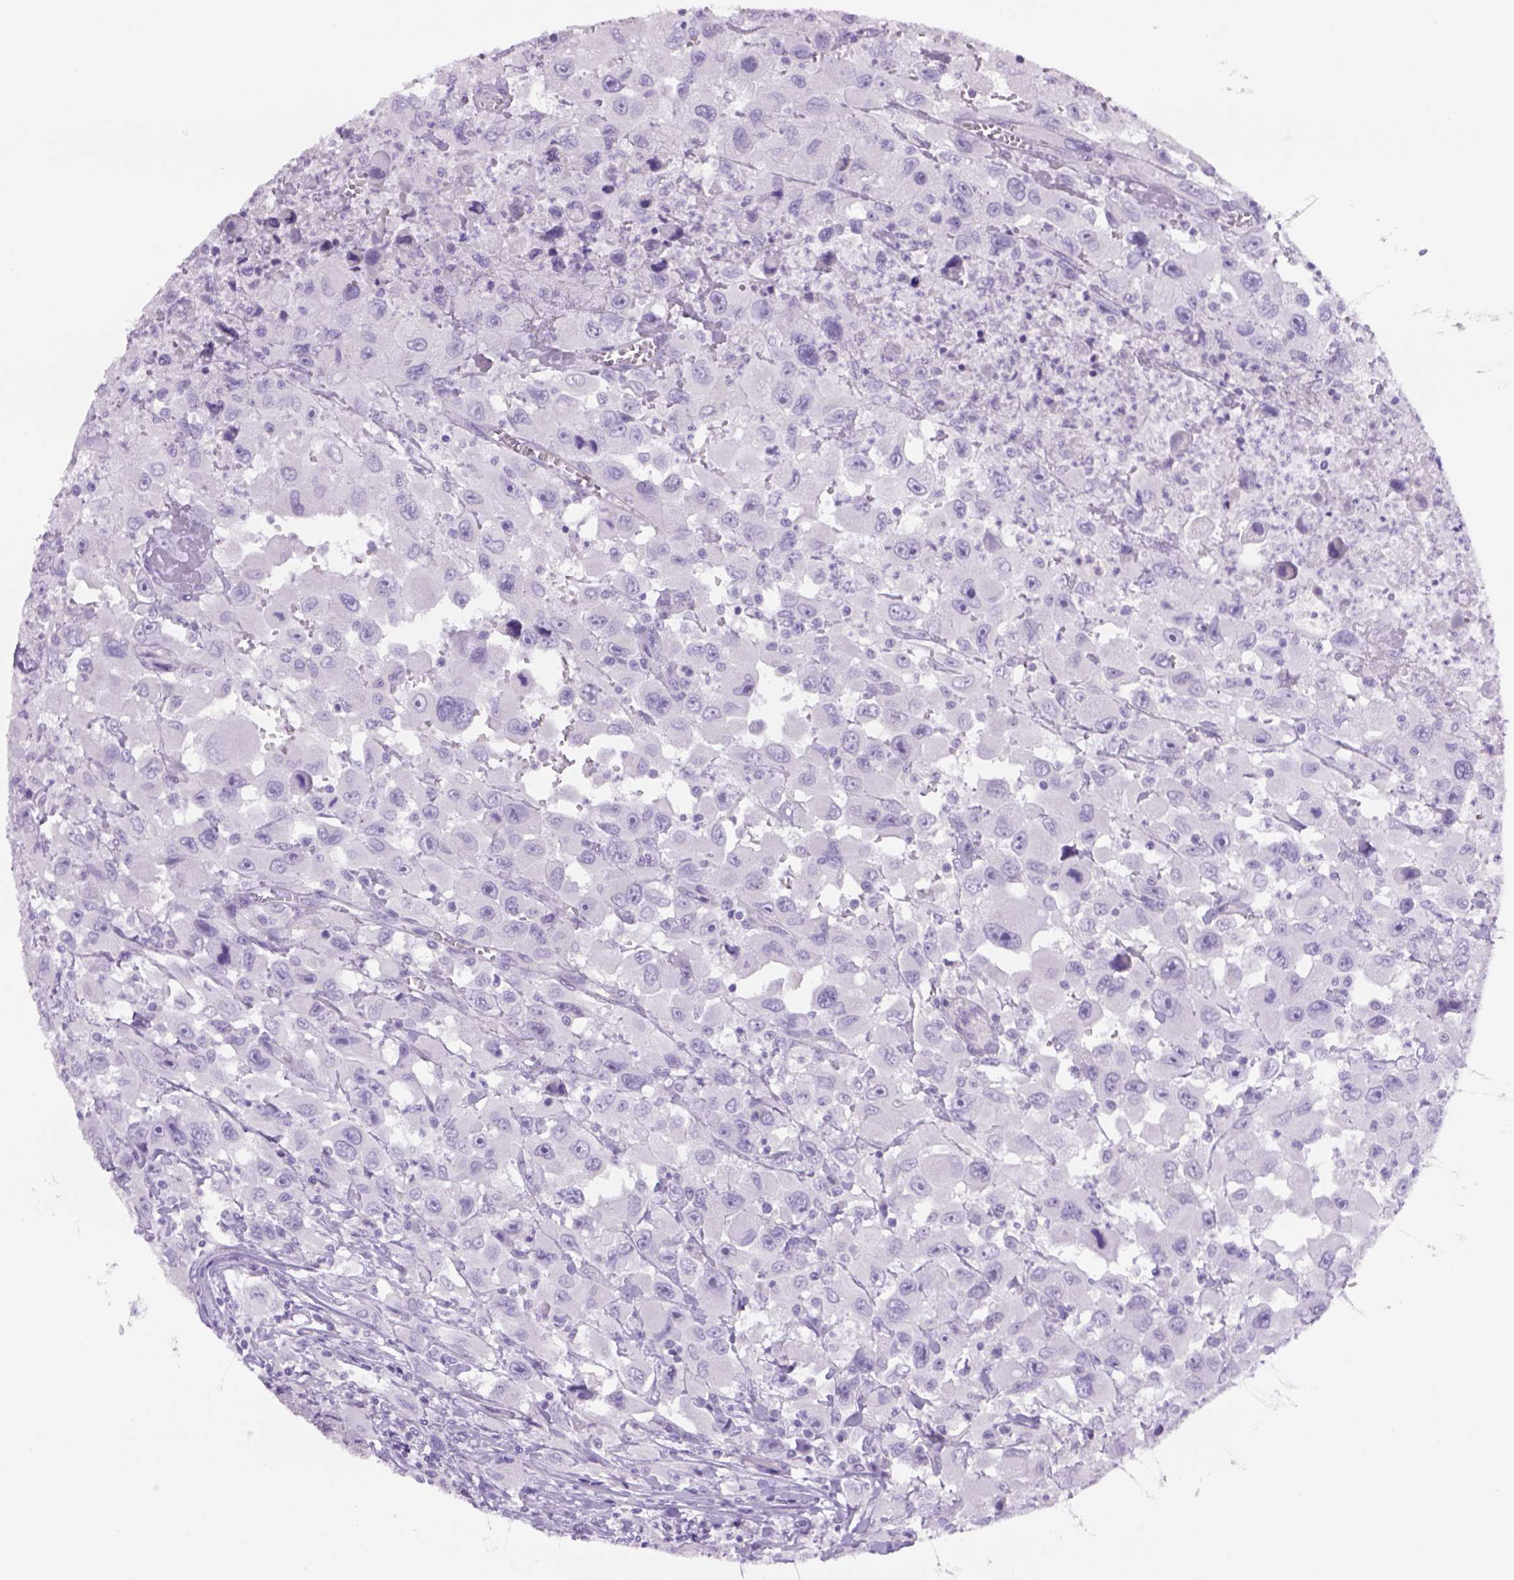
{"staining": {"intensity": "negative", "quantity": "none", "location": "none"}, "tissue": "head and neck cancer", "cell_type": "Tumor cells", "image_type": "cancer", "snomed": [{"axis": "morphology", "description": "Squamous cell carcinoma, NOS"}, {"axis": "morphology", "description": "Squamous cell carcinoma, metastatic, NOS"}, {"axis": "topography", "description": "Oral tissue"}, {"axis": "topography", "description": "Head-Neck"}], "caption": "IHC photomicrograph of human head and neck cancer (metastatic squamous cell carcinoma) stained for a protein (brown), which demonstrates no staining in tumor cells. Brightfield microscopy of immunohistochemistry (IHC) stained with DAB (3,3'-diaminobenzidine) (brown) and hematoxylin (blue), captured at high magnification.", "gene": "TENM4", "patient": {"sex": "female", "age": 85}}